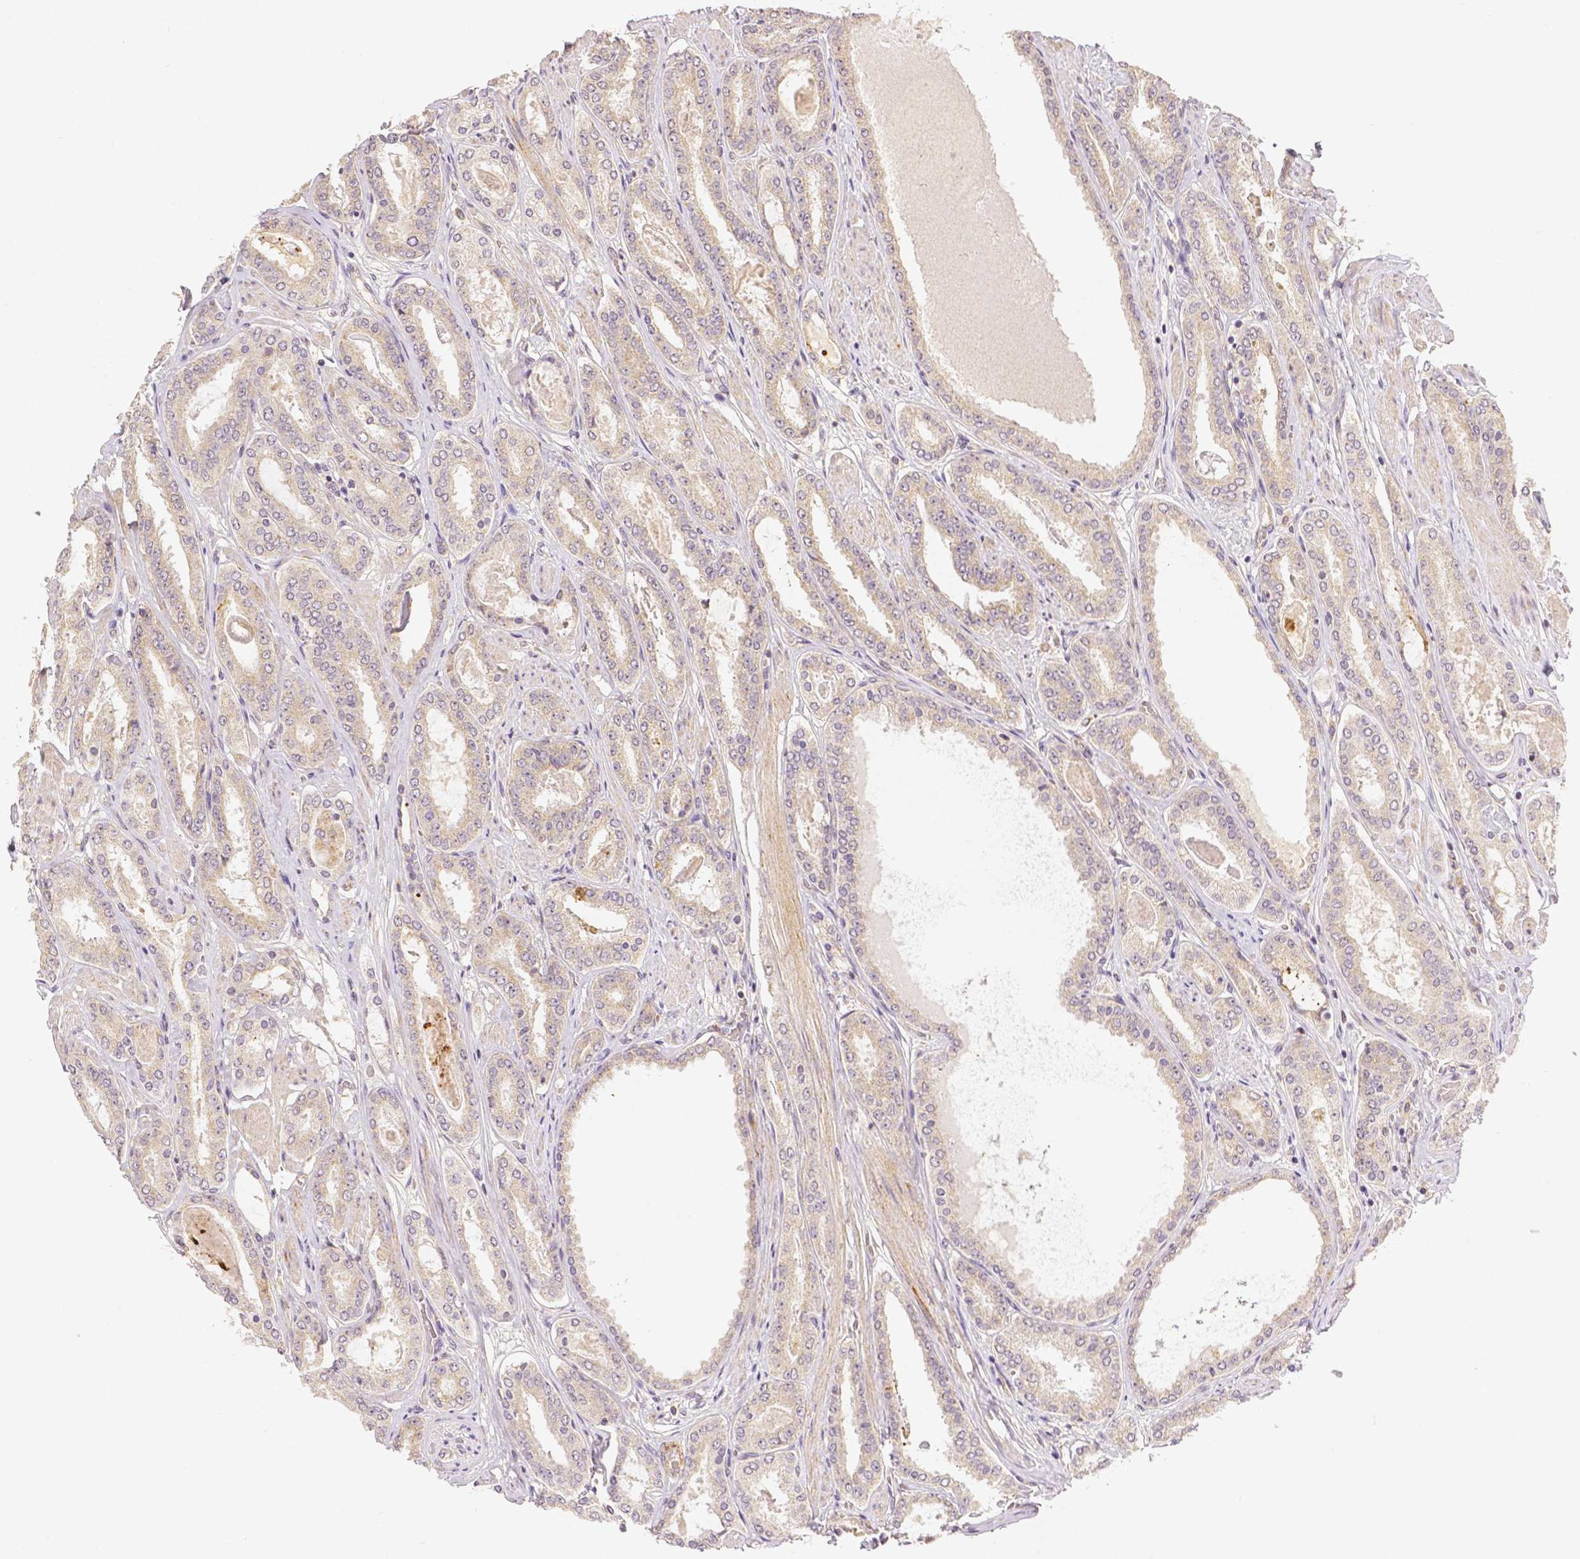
{"staining": {"intensity": "weak", "quantity": "<25%", "location": "cytoplasmic/membranous"}, "tissue": "prostate cancer", "cell_type": "Tumor cells", "image_type": "cancer", "snomed": [{"axis": "morphology", "description": "Adenocarcinoma, High grade"}, {"axis": "topography", "description": "Prostate"}], "caption": "A photomicrograph of prostate adenocarcinoma (high-grade) stained for a protein demonstrates no brown staining in tumor cells.", "gene": "RHOT1", "patient": {"sex": "male", "age": 63}}